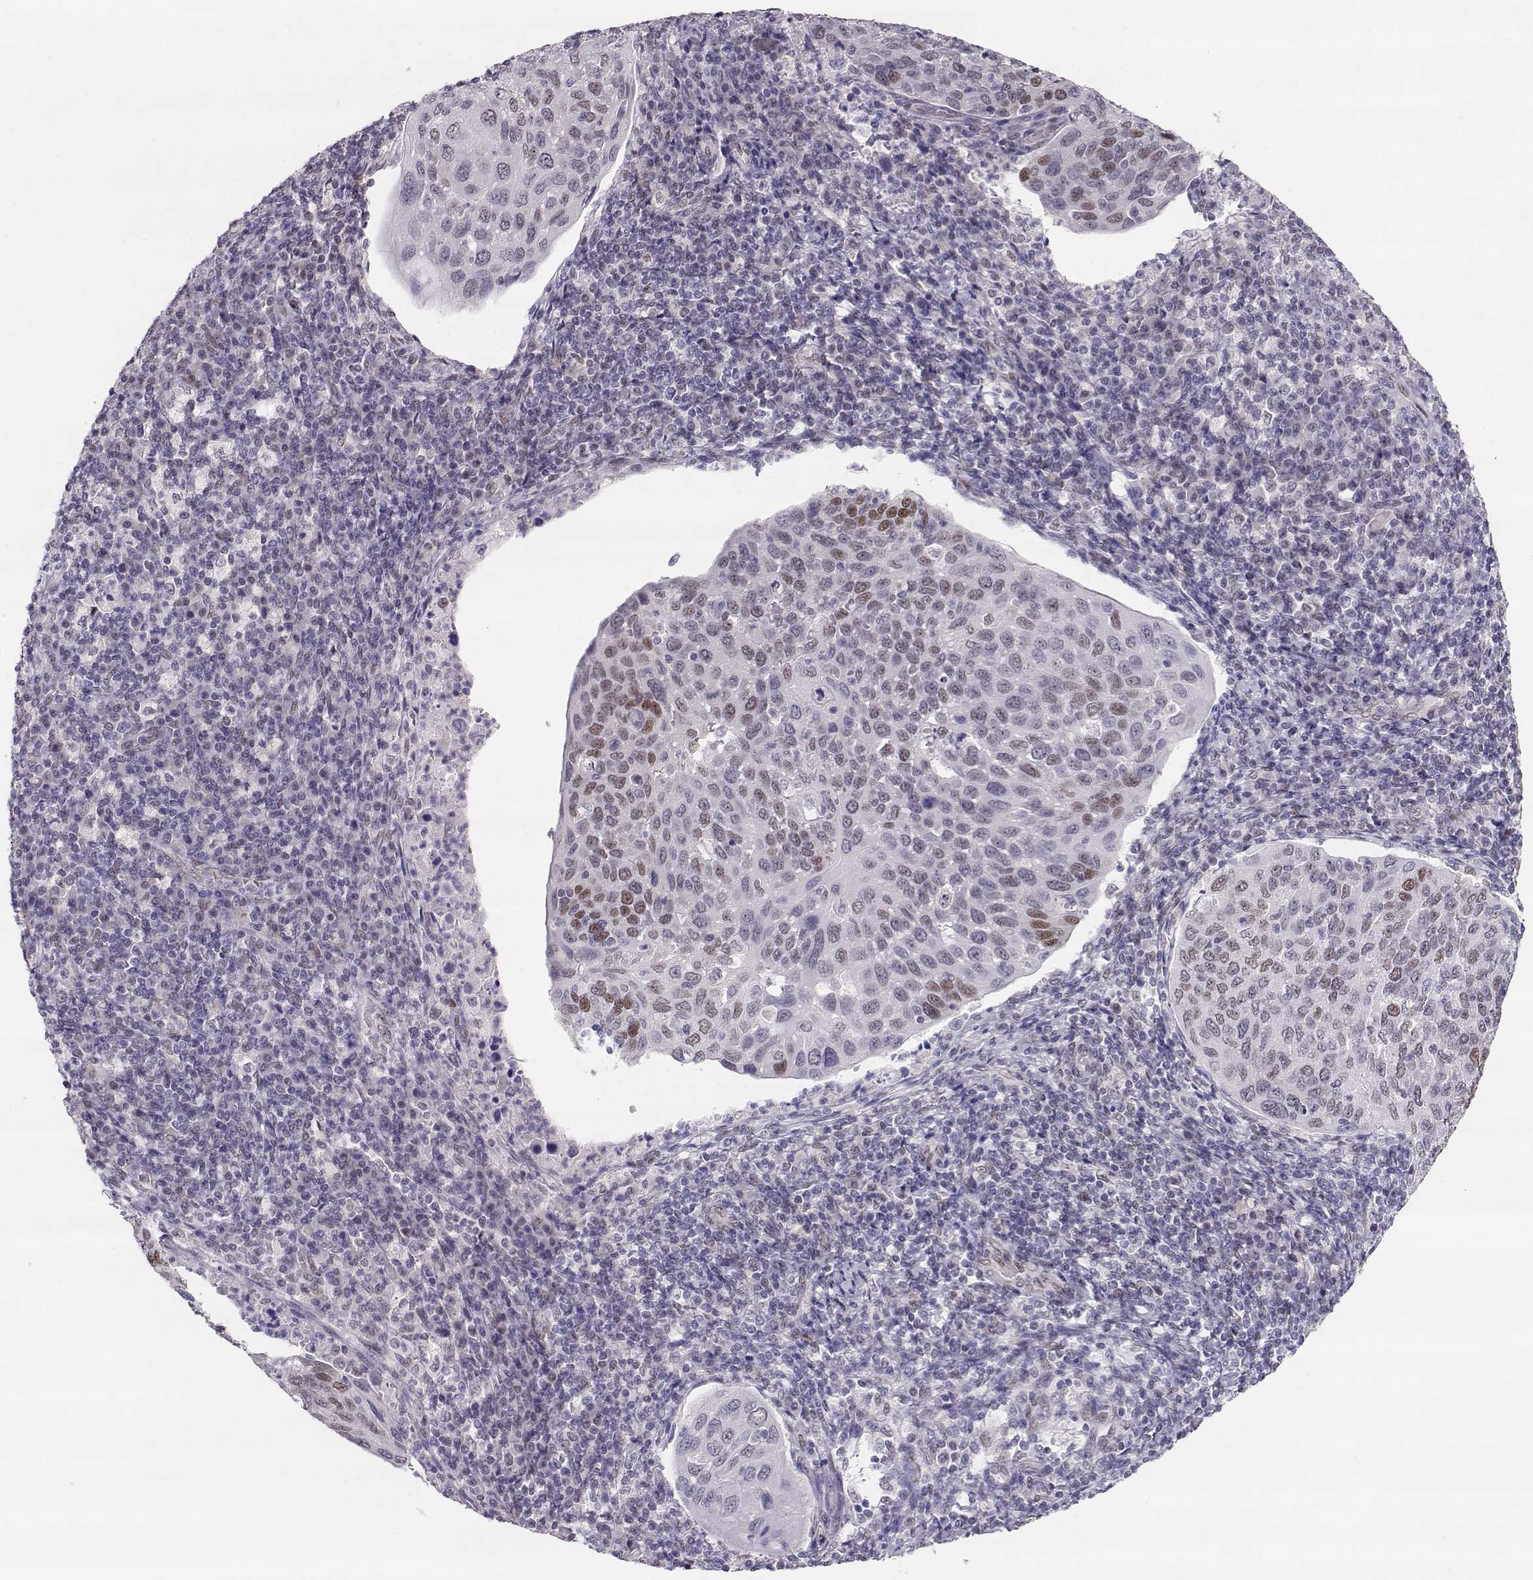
{"staining": {"intensity": "weak", "quantity": "25%-75%", "location": "nuclear"}, "tissue": "cervical cancer", "cell_type": "Tumor cells", "image_type": "cancer", "snomed": [{"axis": "morphology", "description": "Squamous cell carcinoma, NOS"}, {"axis": "topography", "description": "Cervix"}], "caption": "Immunohistochemistry (IHC) of human cervical cancer (squamous cell carcinoma) displays low levels of weak nuclear positivity in approximately 25%-75% of tumor cells. (DAB (3,3'-diaminobenzidine) IHC, brown staining for protein, blue staining for nuclei).", "gene": "POLI", "patient": {"sex": "female", "age": 54}}